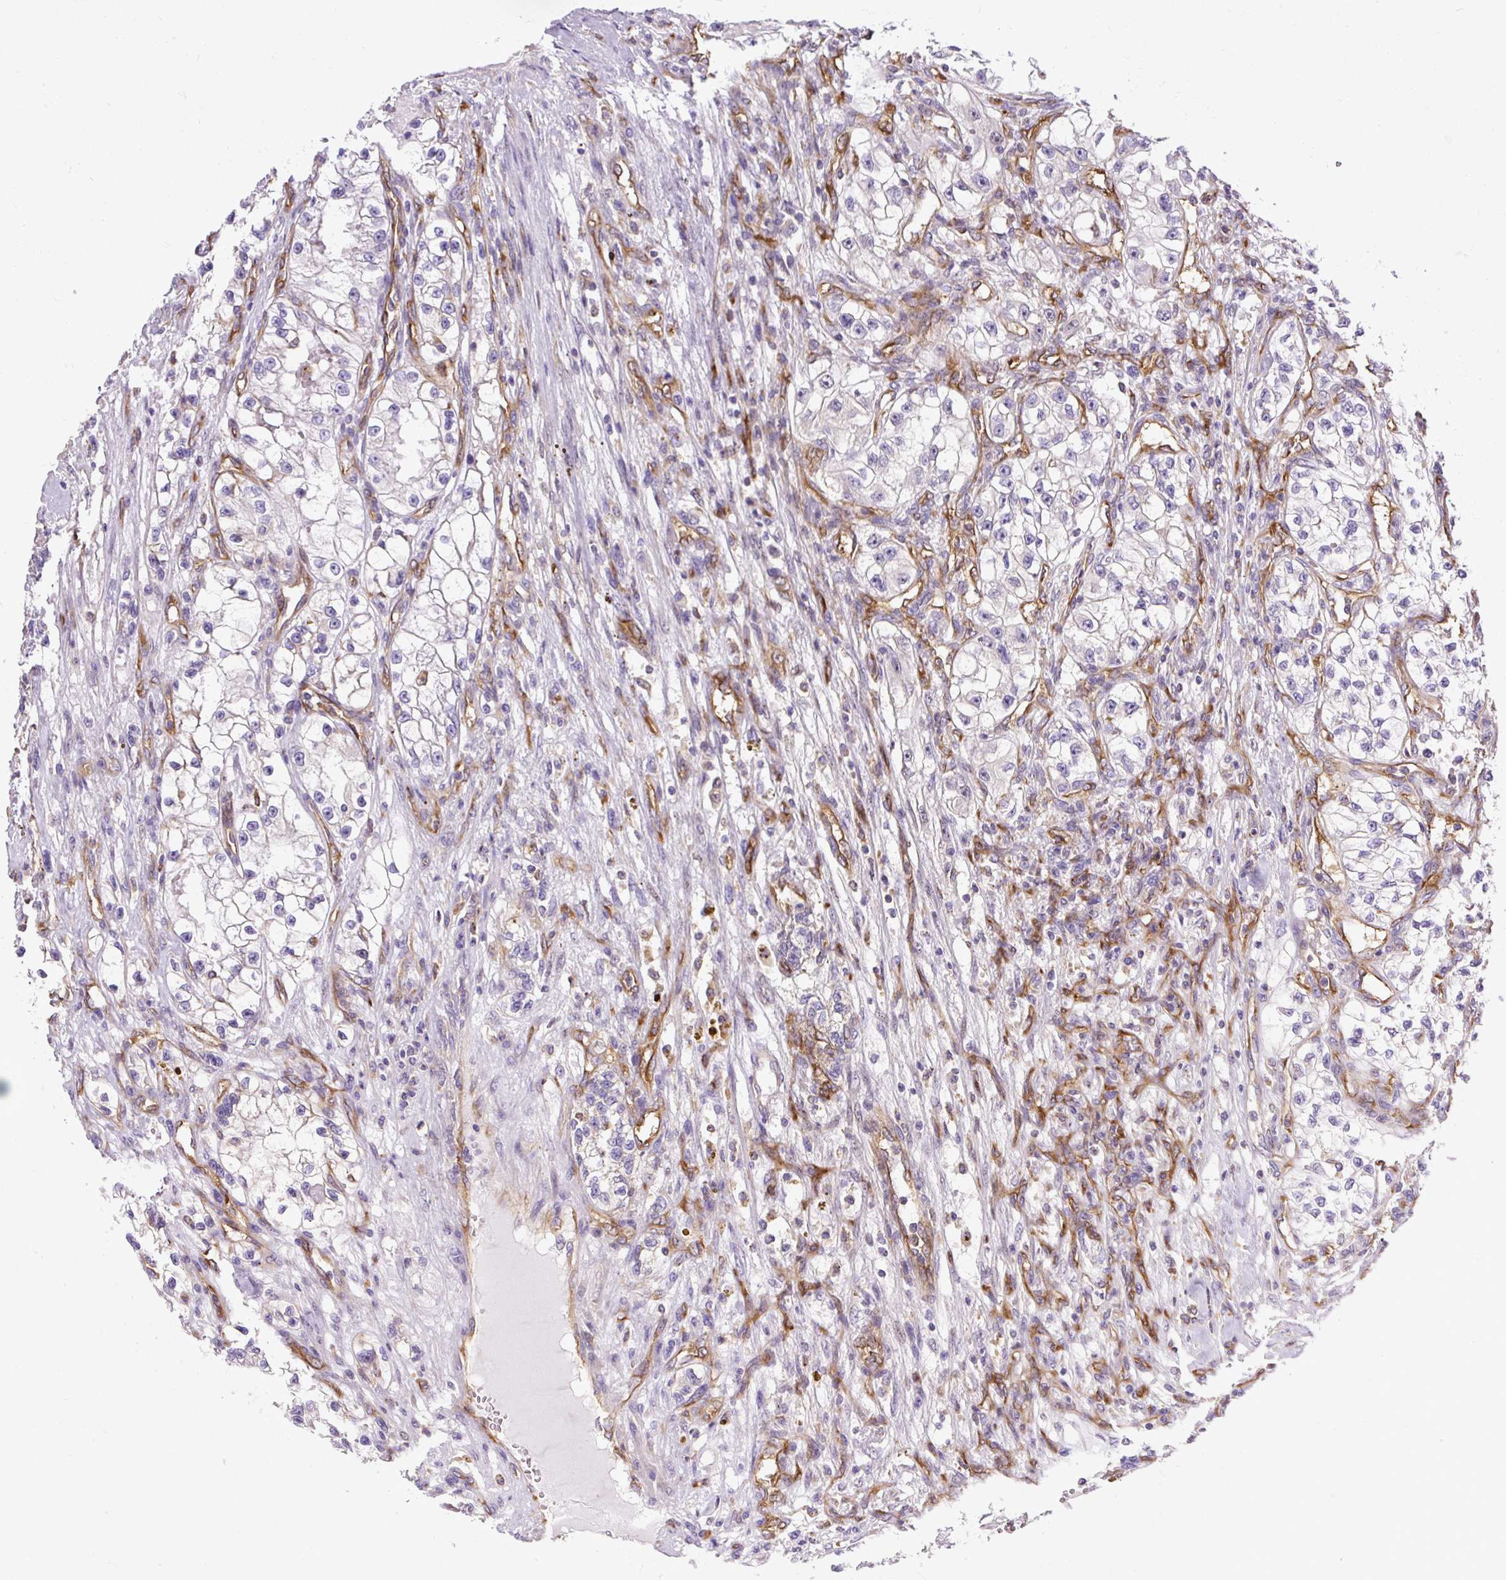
{"staining": {"intensity": "negative", "quantity": "none", "location": "none"}, "tissue": "renal cancer", "cell_type": "Tumor cells", "image_type": "cancer", "snomed": [{"axis": "morphology", "description": "Adenocarcinoma, NOS"}, {"axis": "topography", "description": "Kidney"}], "caption": "Immunohistochemistry (IHC) micrograph of neoplastic tissue: renal cancer stained with DAB (3,3'-diaminobenzidine) shows no significant protein staining in tumor cells. (DAB immunohistochemistry (IHC), high magnification).", "gene": "MAP1S", "patient": {"sex": "female", "age": 57}}